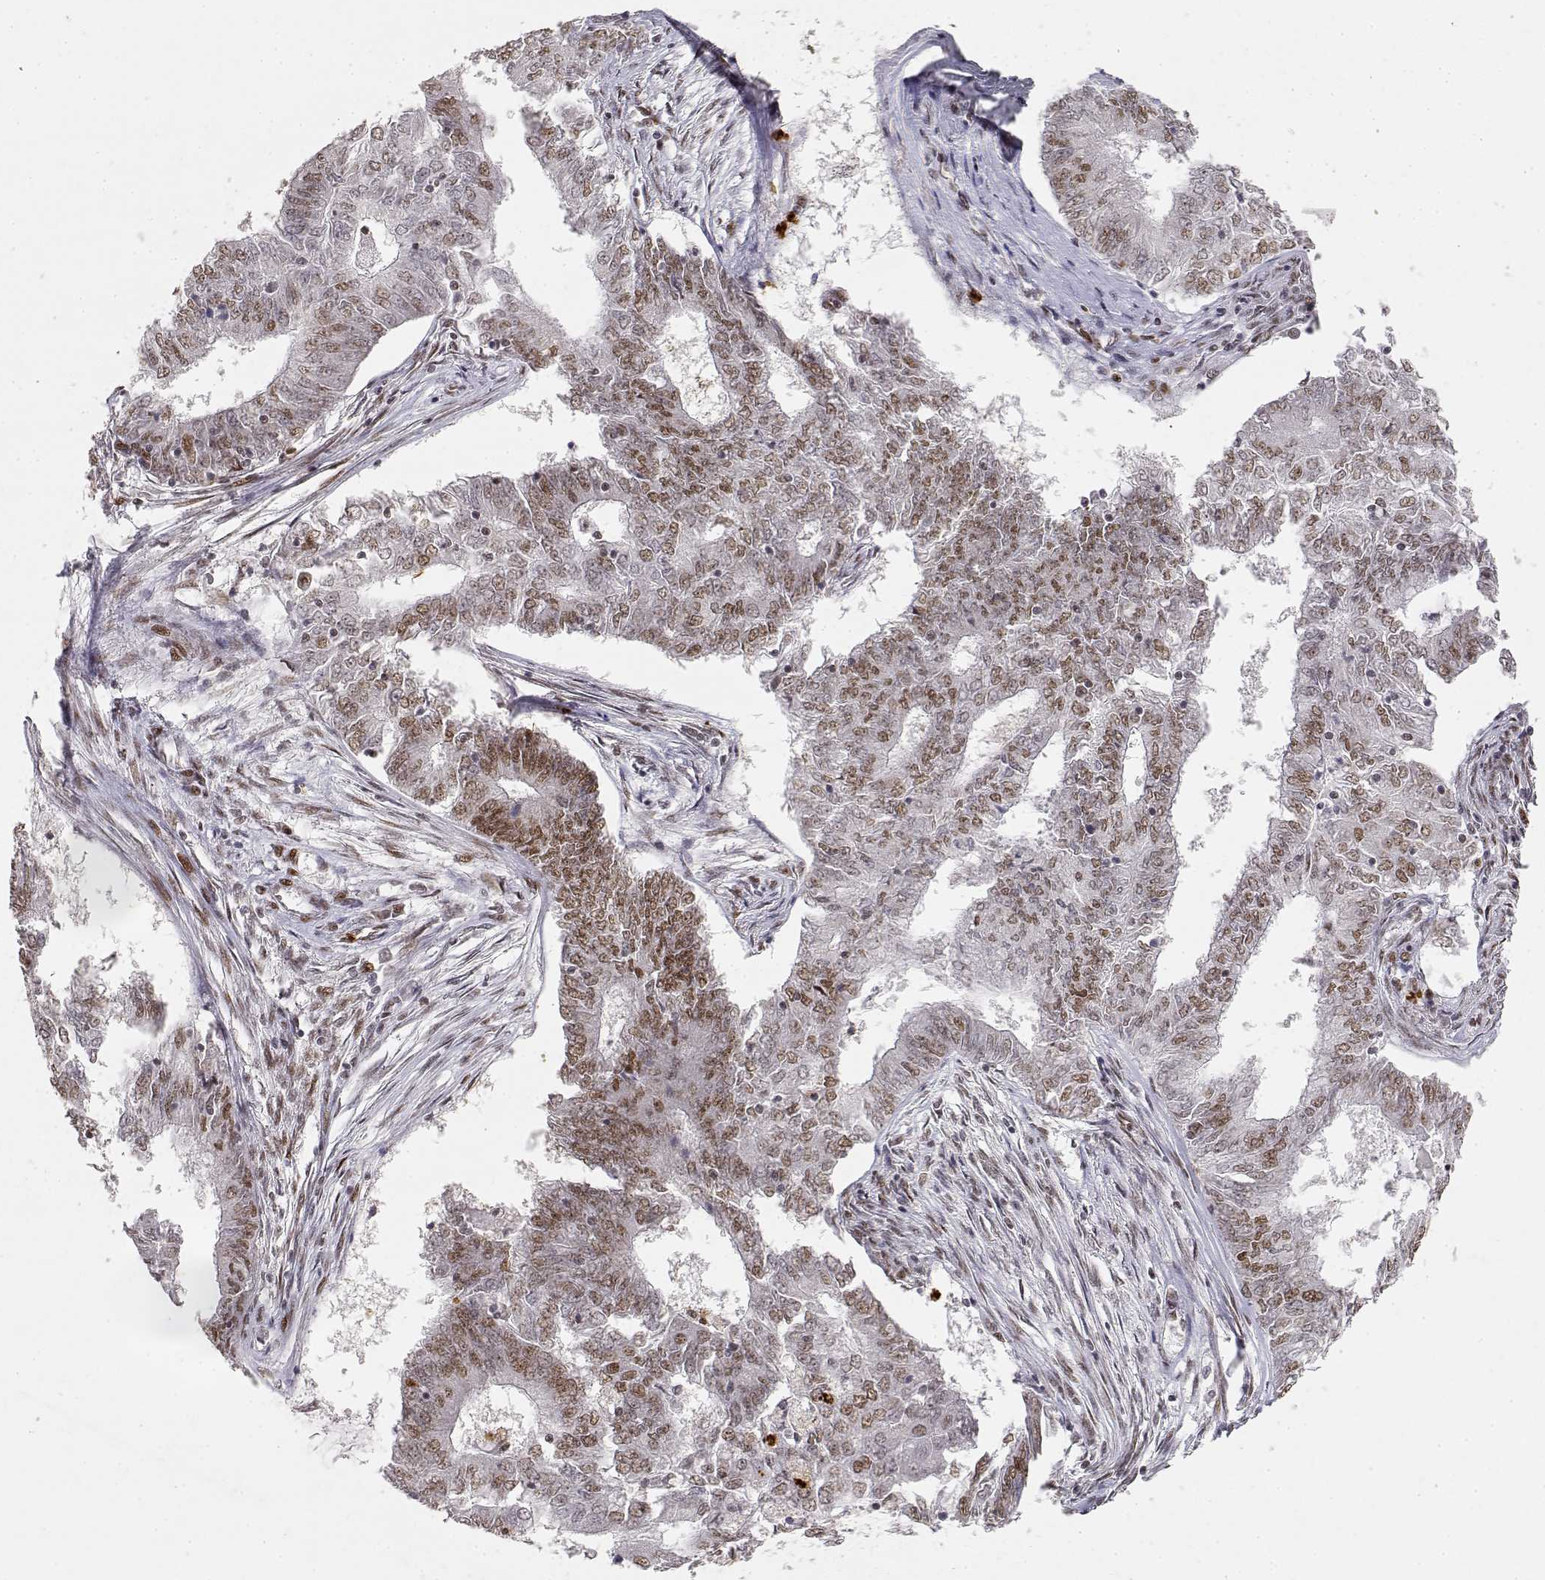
{"staining": {"intensity": "weak", "quantity": ">75%", "location": "nuclear"}, "tissue": "endometrial cancer", "cell_type": "Tumor cells", "image_type": "cancer", "snomed": [{"axis": "morphology", "description": "Adenocarcinoma, NOS"}, {"axis": "topography", "description": "Endometrium"}], "caption": "A brown stain highlights weak nuclear expression of a protein in endometrial adenocarcinoma tumor cells.", "gene": "RSF1", "patient": {"sex": "female", "age": 62}}